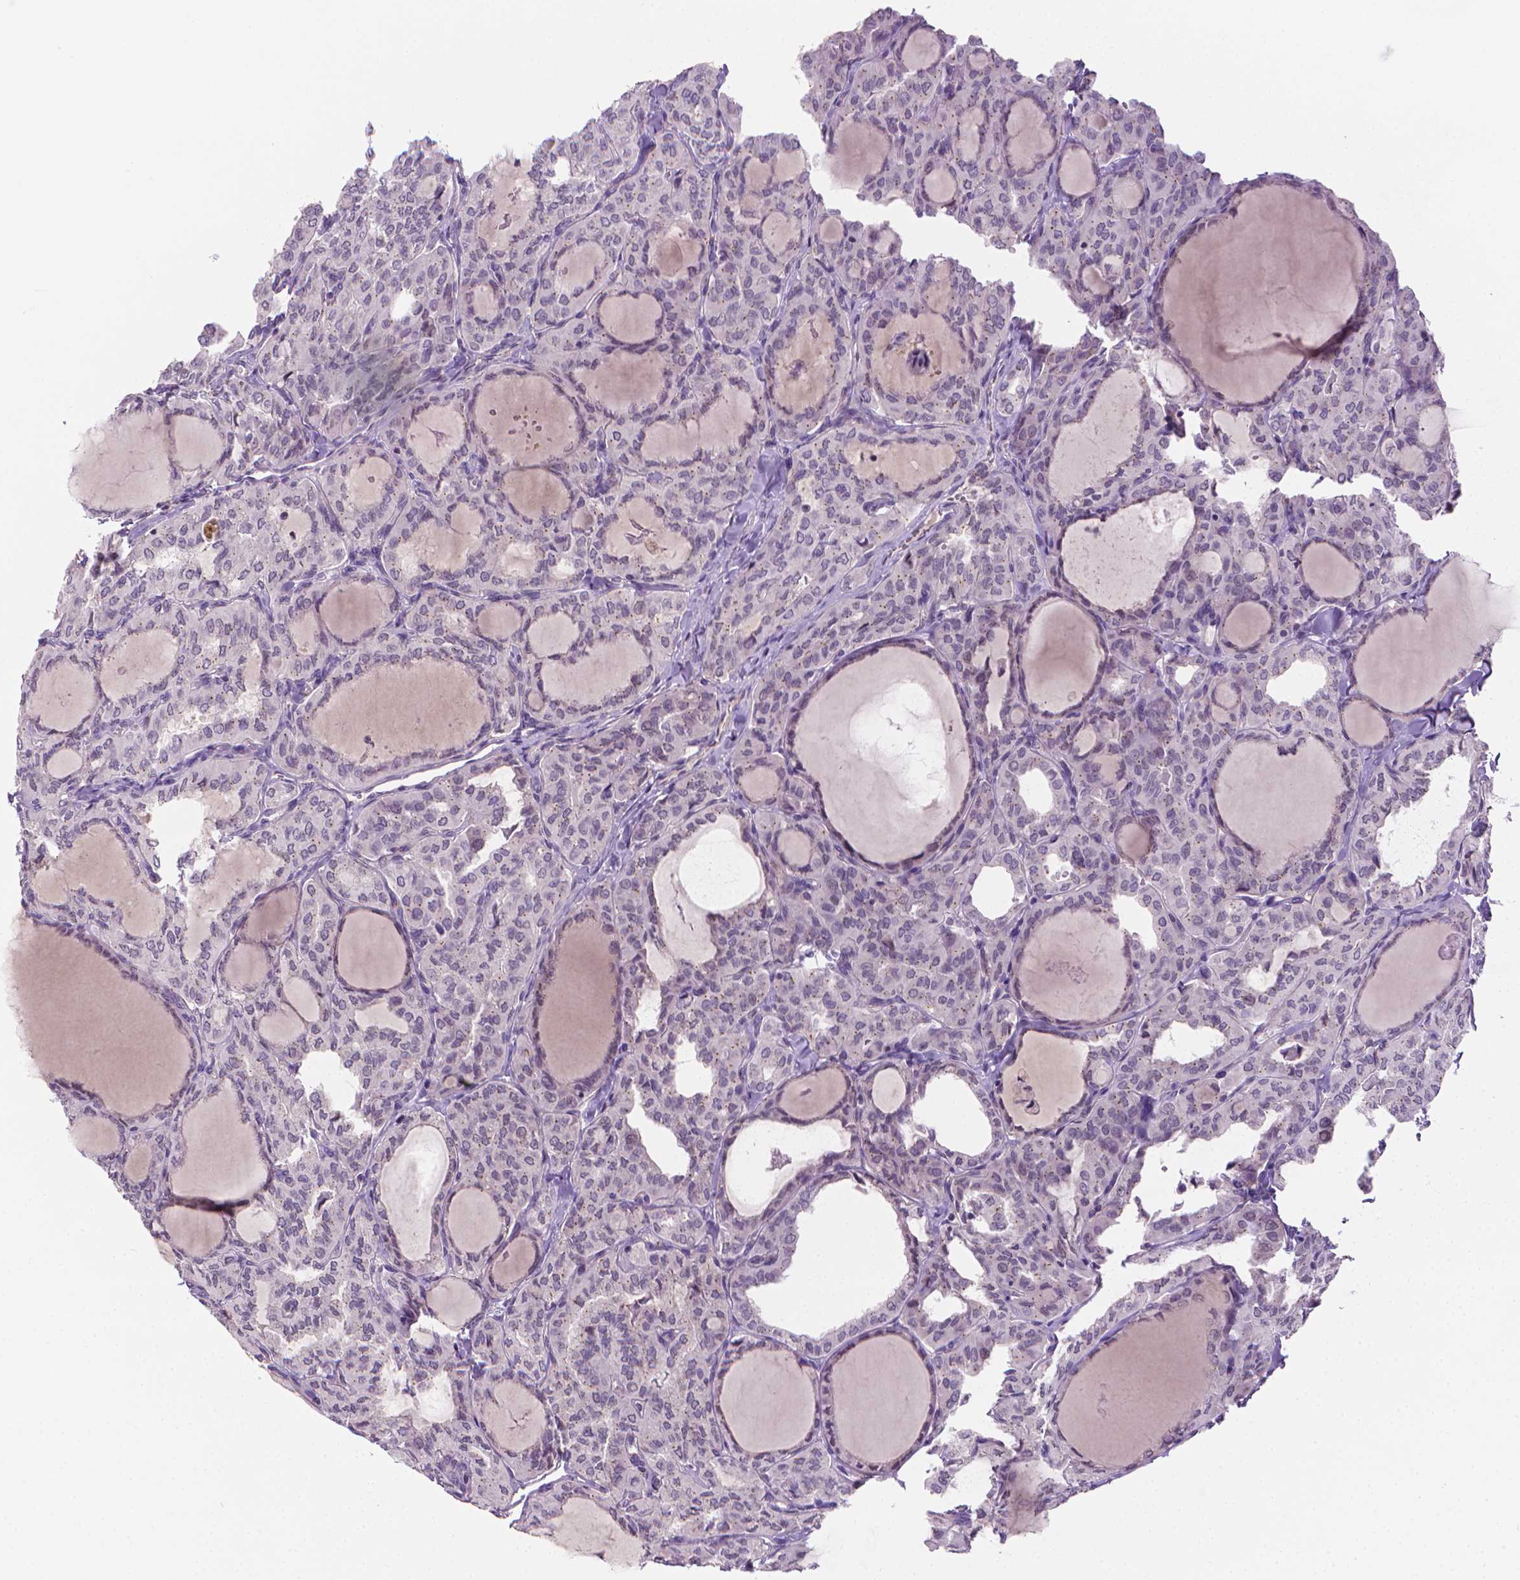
{"staining": {"intensity": "negative", "quantity": "none", "location": "none"}, "tissue": "thyroid cancer", "cell_type": "Tumor cells", "image_type": "cancer", "snomed": [{"axis": "morphology", "description": "Papillary adenocarcinoma, NOS"}, {"axis": "topography", "description": "Thyroid gland"}], "caption": "Immunohistochemistry (IHC) photomicrograph of human thyroid cancer (papillary adenocarcinoma) stained for a protein (brown), which reveals no staining in tumor cells.", "gene": "NCAN", "patient": {"sex": "male", "age": 20}}